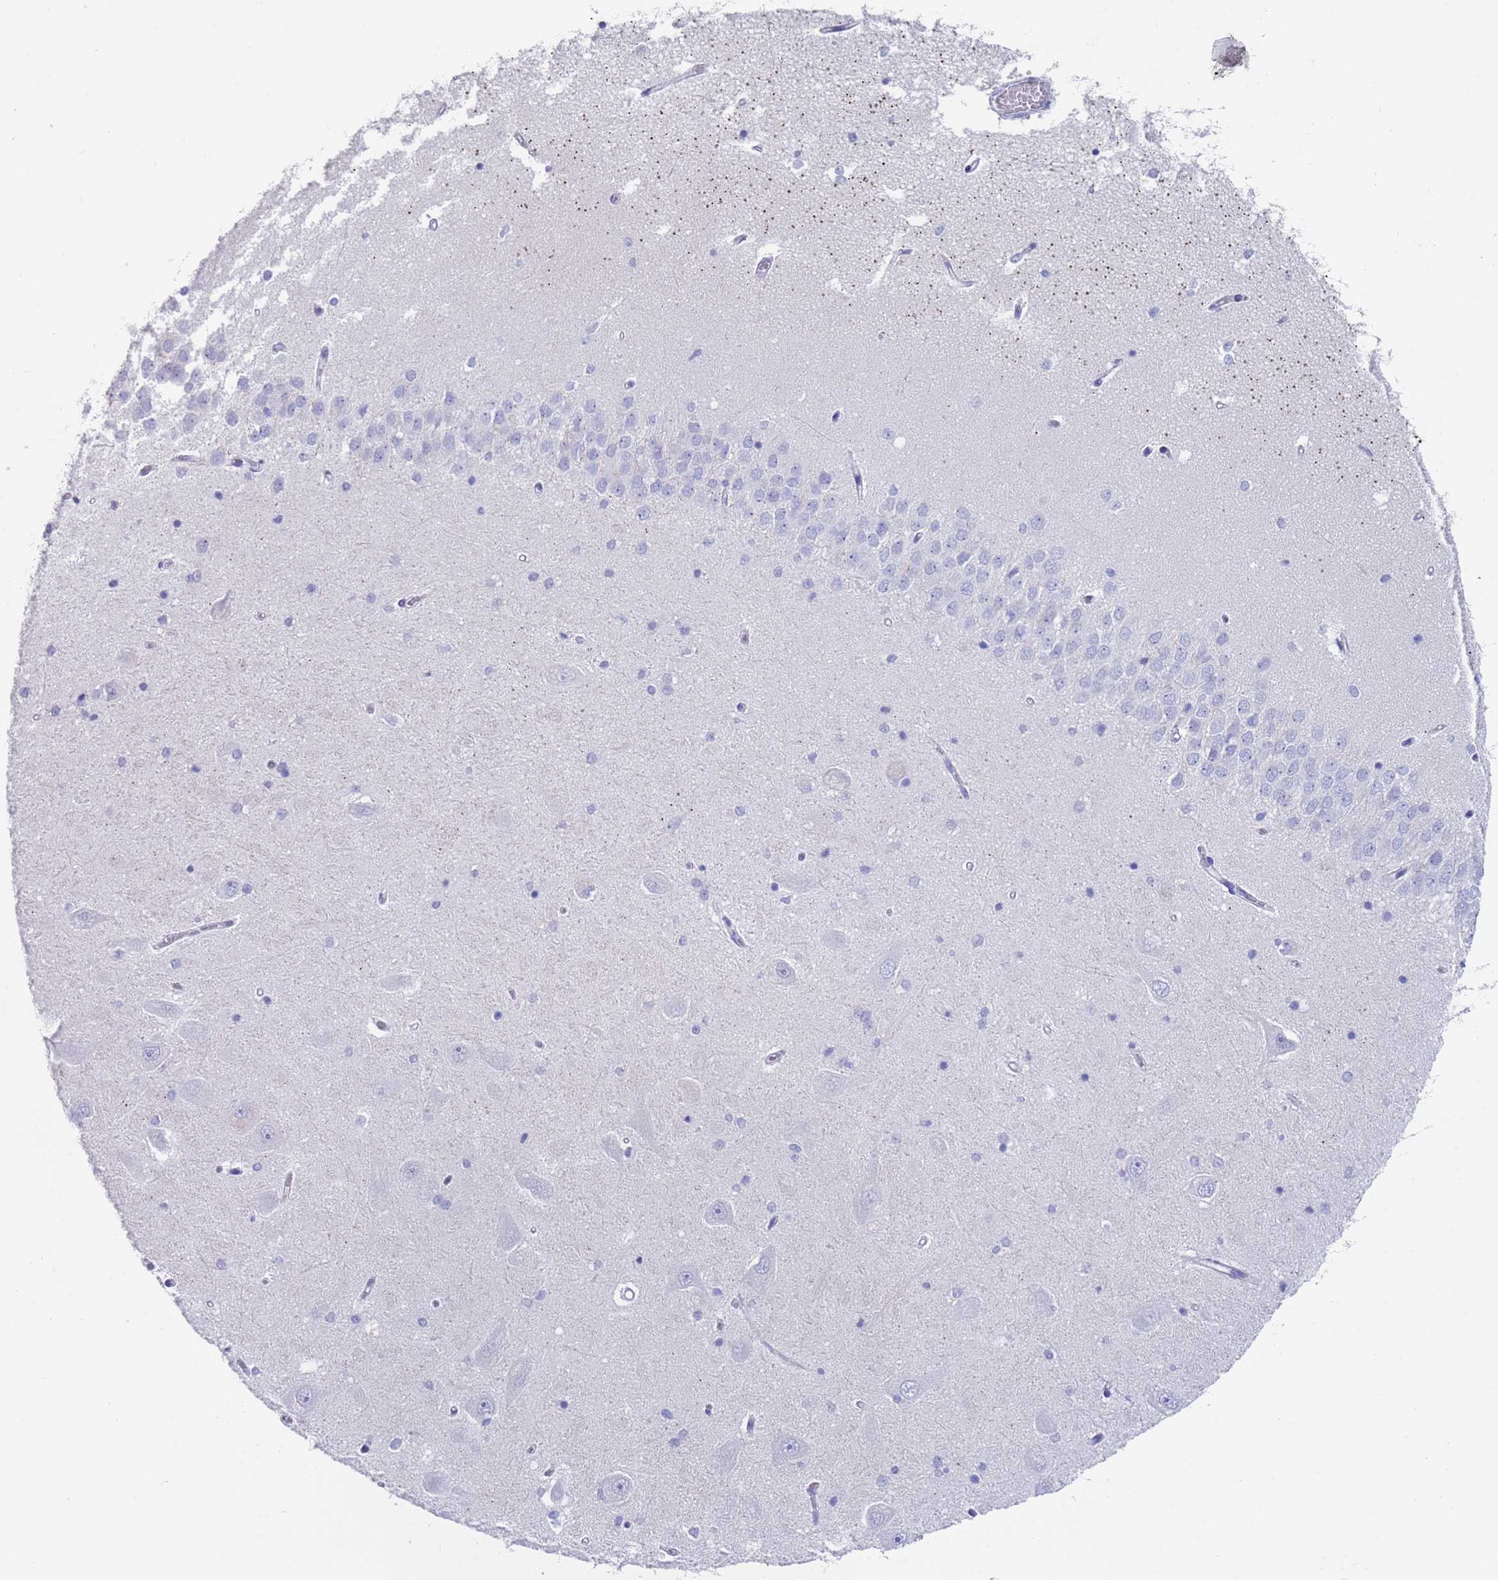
{"staining": {"intensity": "negative", "quantity": "none", "location": "none"}, "tissue": "hippocampus", "cell_type": "Glial cells", "image_type": "normal", "snomed": [{"axis": "morphology", "description": "Normal tissue, NOS"}, {"axis": "topography", "description": "Hippocampus"}], "caption": "There is no significant positivity in glial cells of hippocampus. (DAB immunohistochemistry (IHC) visualized using brightfield microscopy, high magnification).", "gene": "CPXM2", "patient": {"sex": "male", "age": 45}}